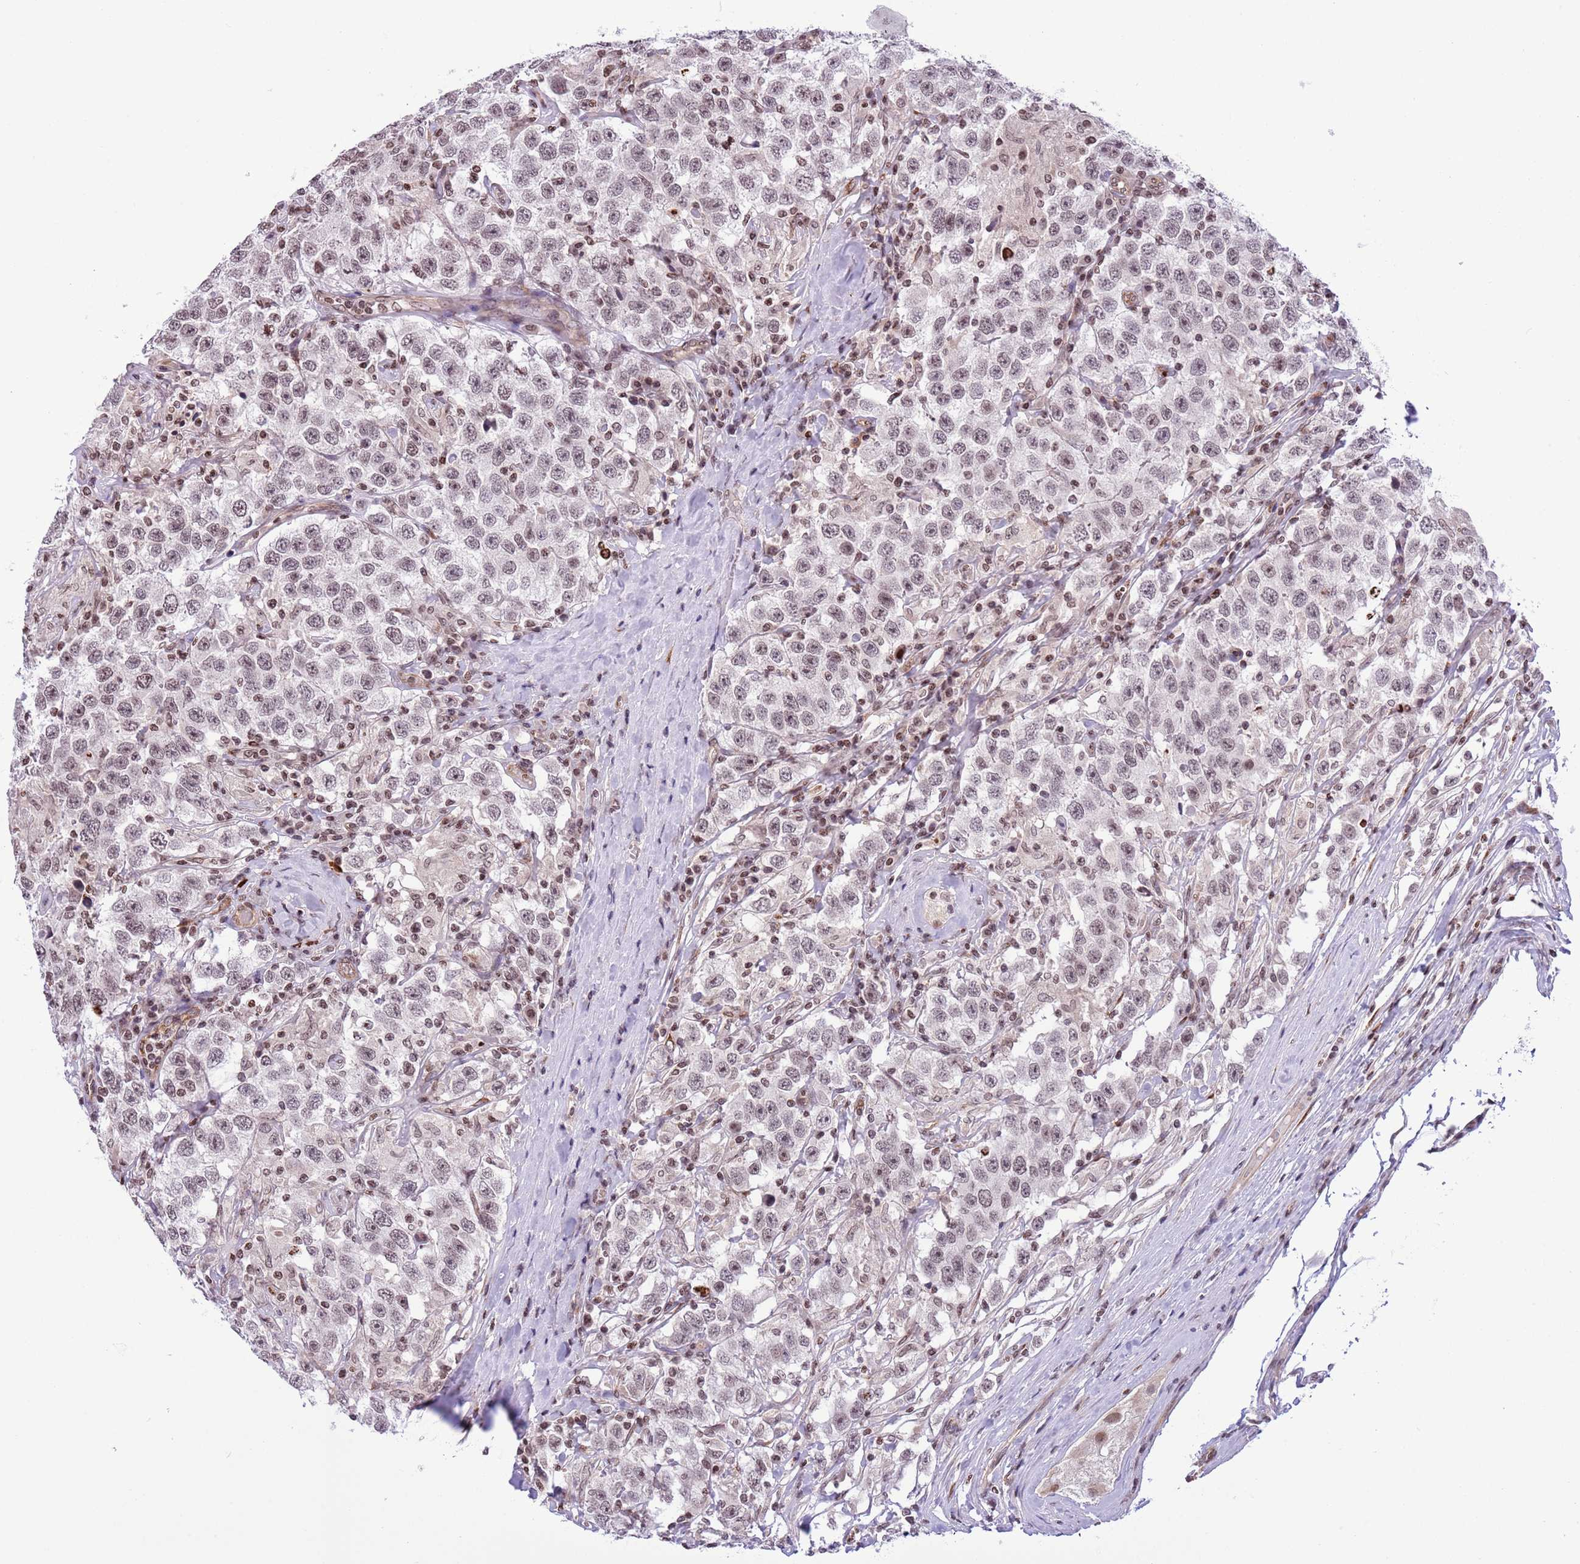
{"staining": {"intensity": "moderate", "quantity": ">75%", "location": "nuclear"}, "tissue": "testis cancer", "cell_type": "Tumor cells", "image_type": "cancer", "snomed": [{"axis": "morphology", "description": "Seminoma, NOS"}, {"axis": "topography", "description": "Testis"}], "caption": "Moderate nuclear positivity for a protein is appreciated in approximately >75% of tumor cells of testis cancer (seminoma) using immunohistochemistry (IHC).", "gene": "NRIP1", "patient": {"sex": "male", "age": 41}}